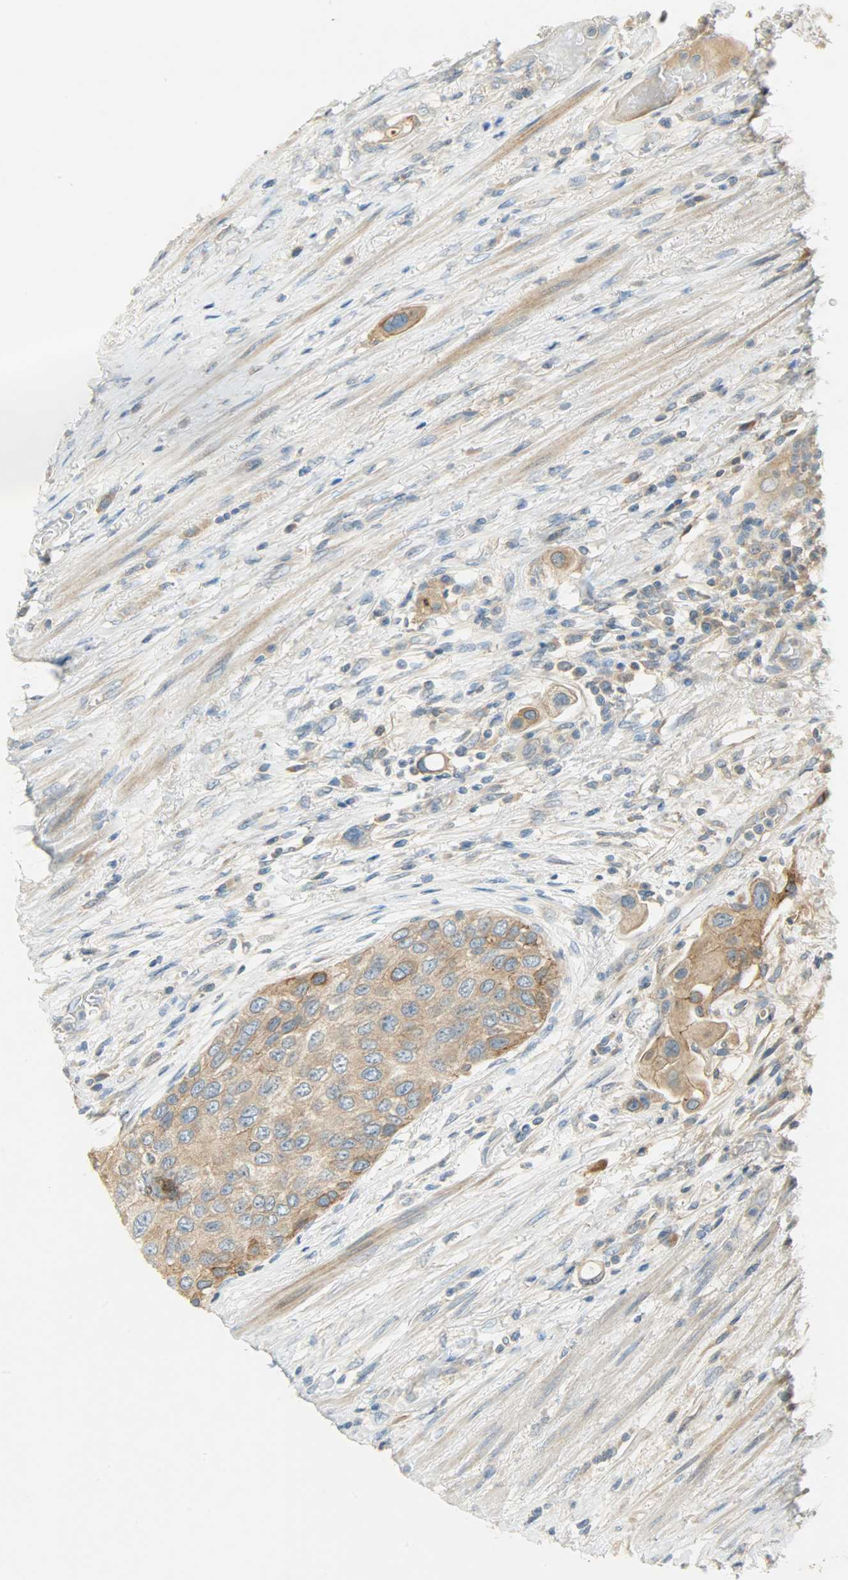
{"staining": {"intensity": "moderate", "quantity": ">75%", "location": "cytoplasmic/membranous"}, "tissue": "urothelial cancer", "cell_type": "Tumor cells", "image_type": "cancer", "snomed": [{"axis": "morphology", "description": "Urothelial carcinoma, High grade"}, {"axis": "topography", "description": "Urinary bladder"}], "caption": "IHC of human urothelial cancer reveals medium levels of moderate cytoplasmic/membranous staining in about >75% of tumor cells.", "gene": "DSG2", "patient": {"sex": "female", "age": 56}}